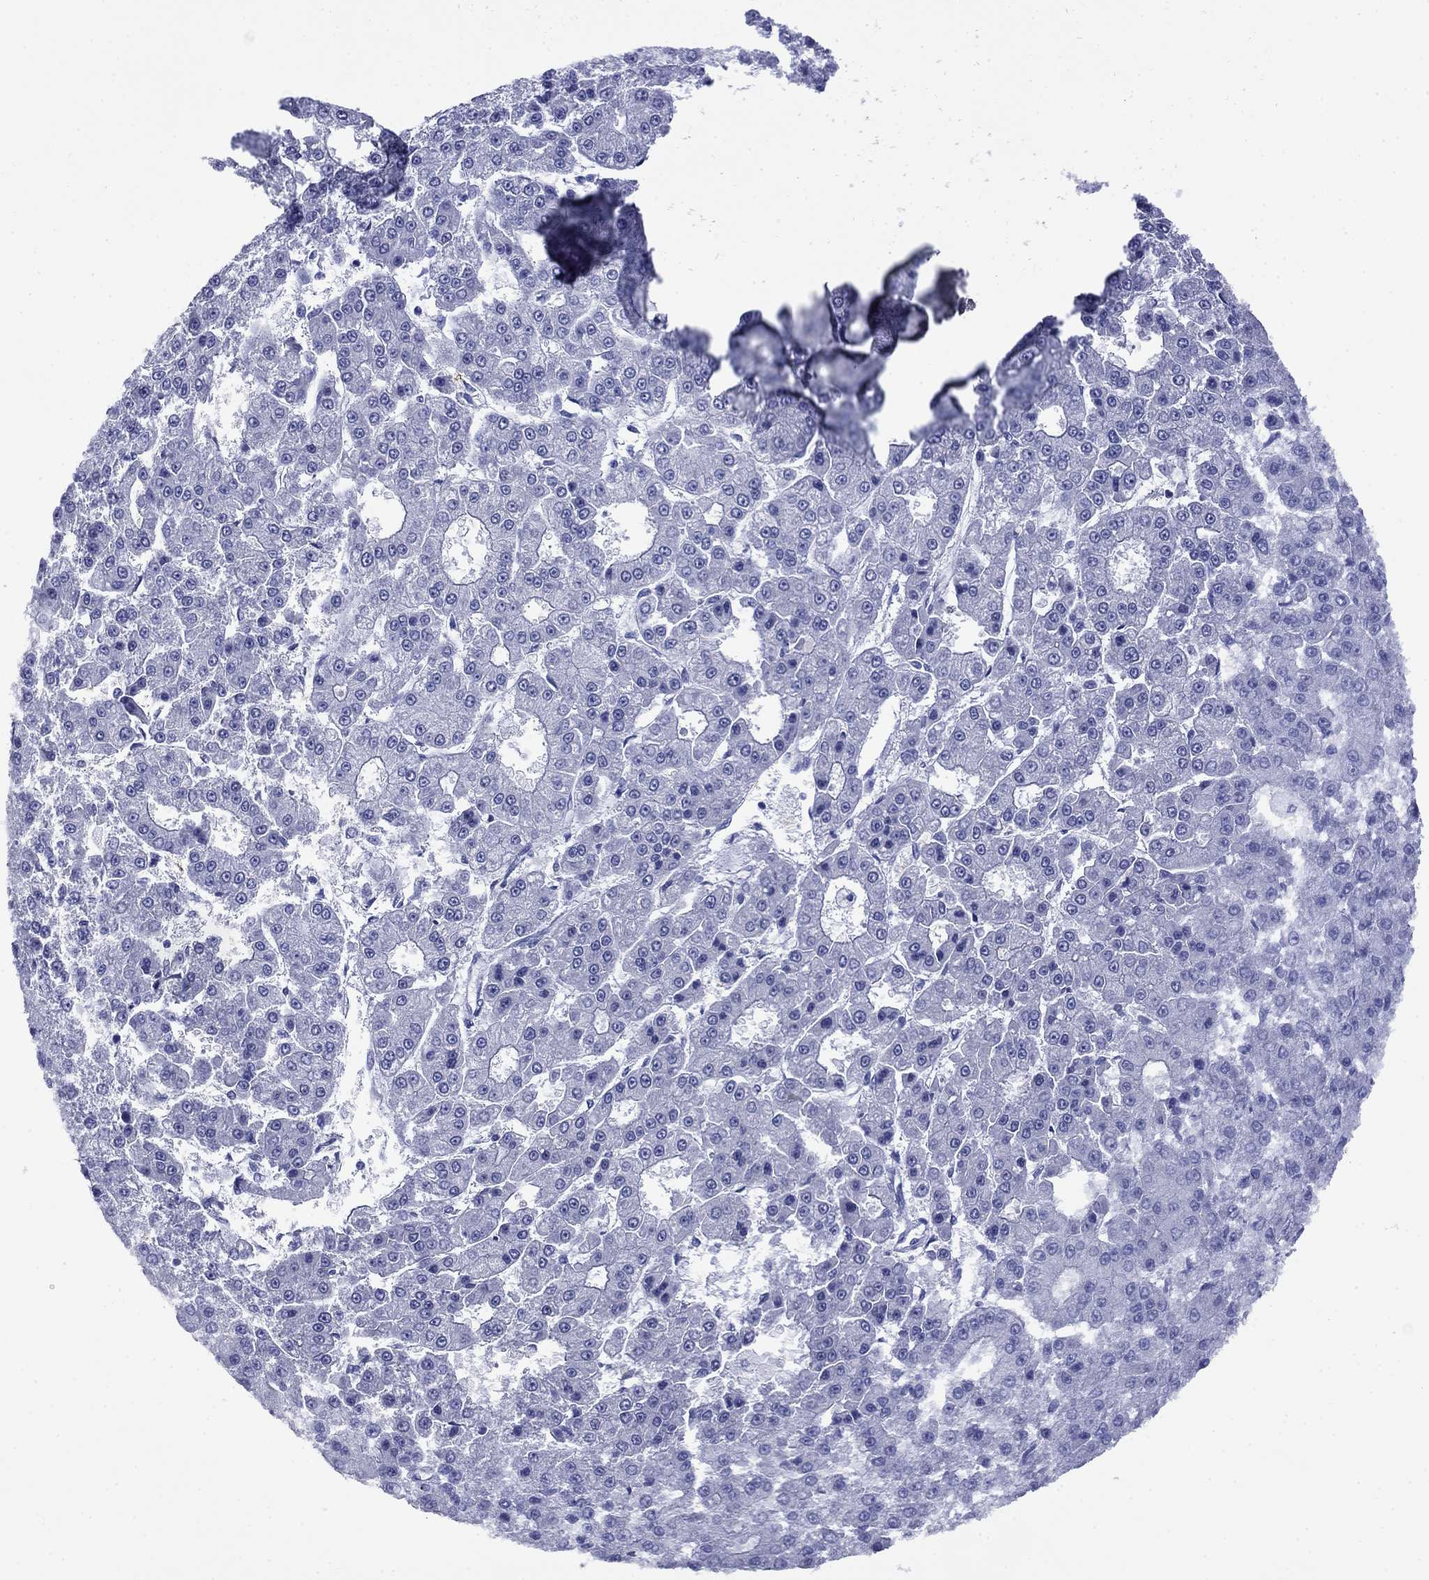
{"staining": {"intensity": "negative", "quantity": "none", "location": "none"}, "tissue": "liver cancer", "cell_type": "Tumor cells", "image_type": "cancer", "snomed": [{"axis": "morphology", "description": "Carcinoma, Hepatocellular, NOS"}, {"axis": "topography", "description": "Liver"}], "caption": "Image shows no significant protein staining in tumor cells of liver hepatocellular carcinoma.", "gene": "ROM1", "patient": {"sex": "male", "age": 70}}